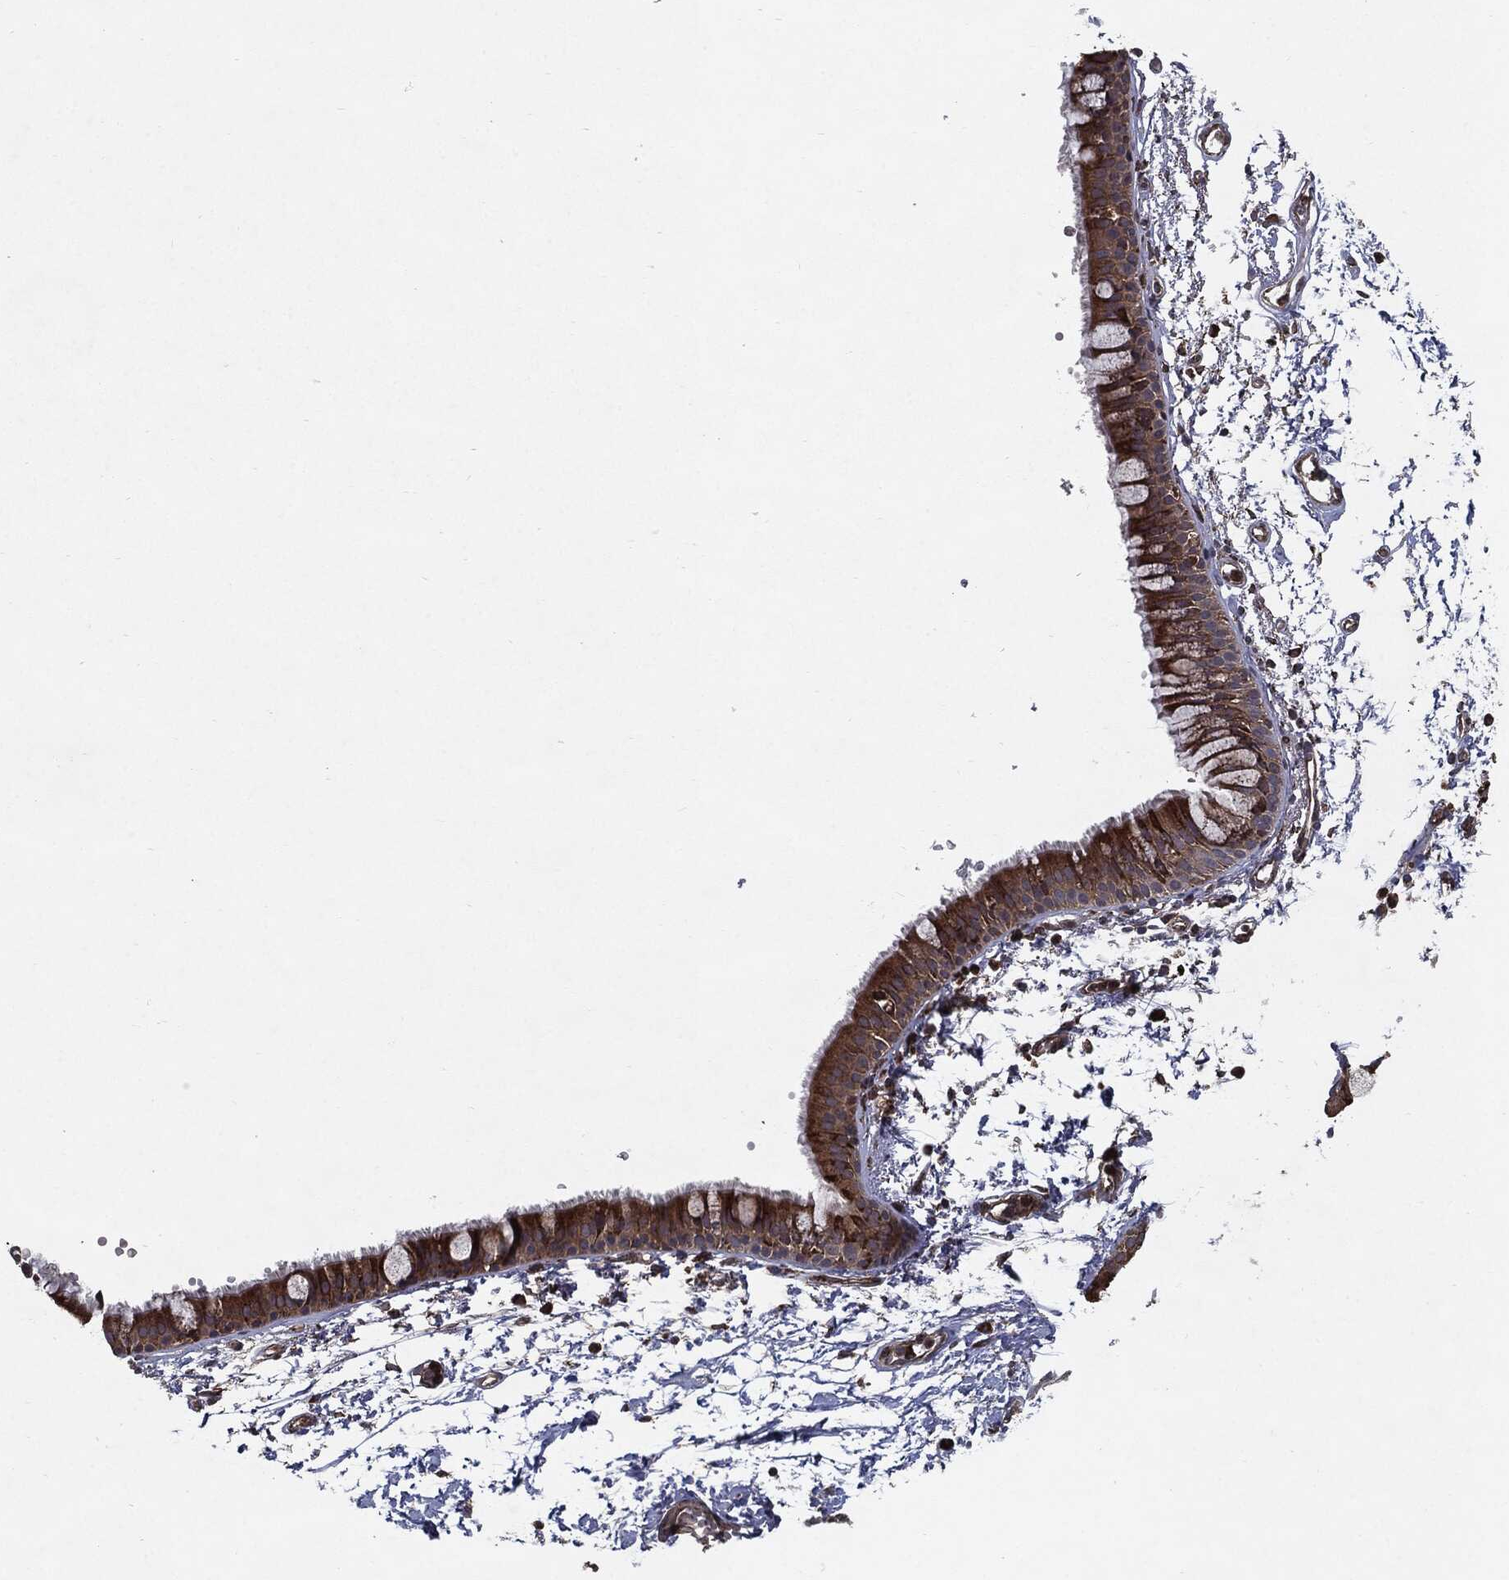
{"staining": {"intensity": "strong", "quantity": ">75%", "location": "cytoplasmic/membranous"}, "tissue": "bronchus", "cell_type": "Respiratory epithelial cells", "image_type": "normal", "snomed": [{"axis": "morphology", "description": "Normal tissue, NOS"}, {"axis": "topography", "description": "Cartilage tissue"}, {"axis": "topography", "description": "Bronchus"}], "caption": "The histopathology image shows immunohistochemical staining of benign bronchus. There is strong cytoplasmic/membranous positivity is seen in about >75% of respiratory epithelial cells. The staining is performed using DAB brown chromogen to label protein expression. The nuclei are counter-stained blue using hematoxylin.", "gene": "HDAC5", "patient": {"sex": "male", "age": 66}}